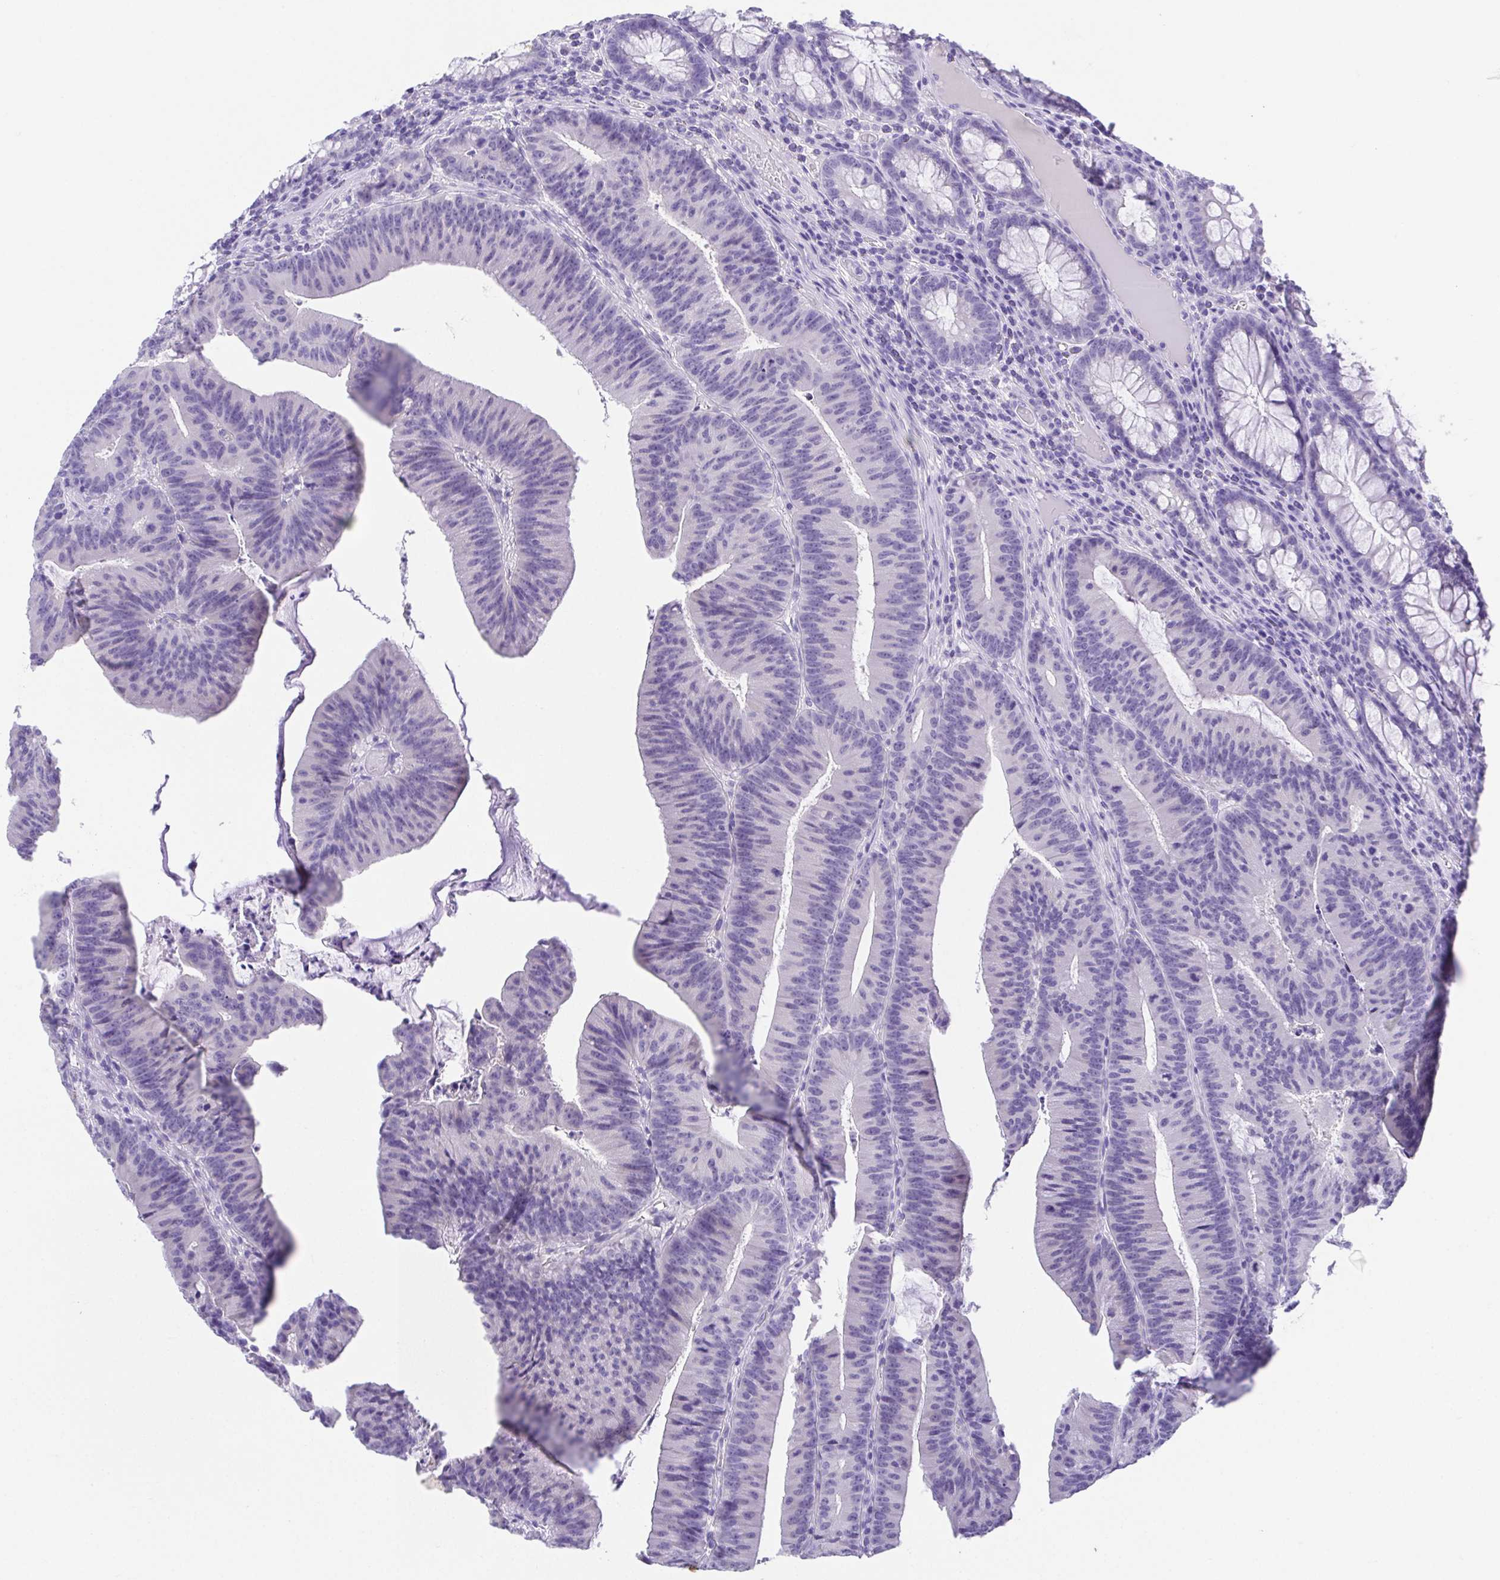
{"staining": {"intensity": "negative", "quantity": "none", "location": "none"}, "tissue": "colorectal cancer", "cell_type": "Tumor cells", "image_type": "cancer", "snomed": [{"axis": "morphology", "description": "Adenocarcinoma, NOS"}, {"axis": "topography", "description": "Colon"}], "caption": "Human colorectal cancer stained for a protein using immunohistochemistry (IHC) shows no expression in tumor cells.", "gene": "SPATA4", "patient": {"sex": "female", "age": 78}}